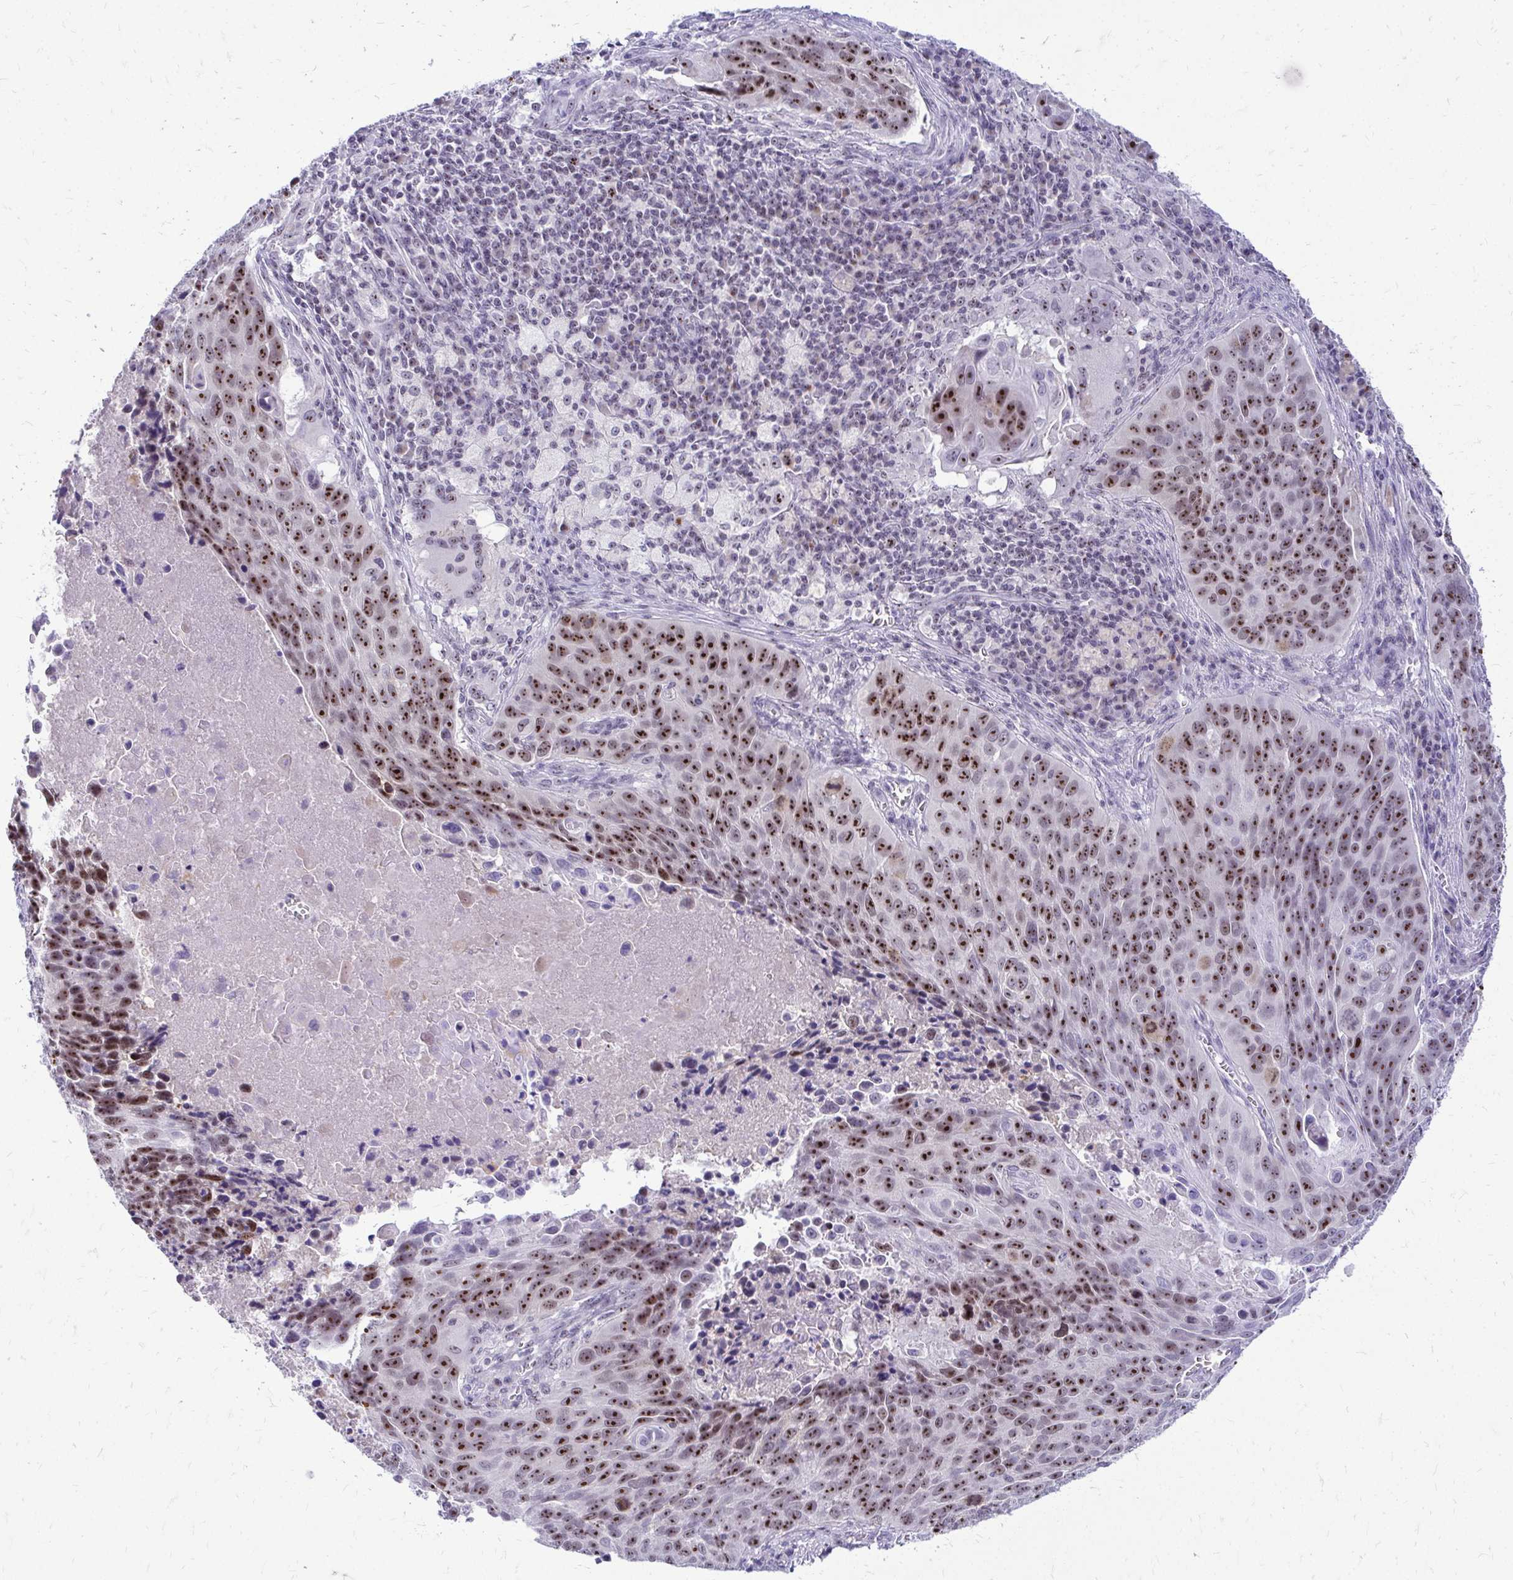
{"staining": {"intensity": "moderate", "quantity": ">75%", "location": "nuclear"}, "tissue": "lung cancer", "cell_type": "Tumor cells", "image_type": "cancer", "snomed": [{"axis": "morphology", "description": "Squamous cell carcinoma, NOS"}, {"axis": "topography", "description": "Lung"}], "caption": "Lung cancer stained with immunohistochemistry exhibits moderate nuclear positivity in about >75% of tumor cells. (DAB = brown stain, brightfield microscopy at high magnification).", "gene": "NIFK", "patient": {"sex": "male", "age": 78}}